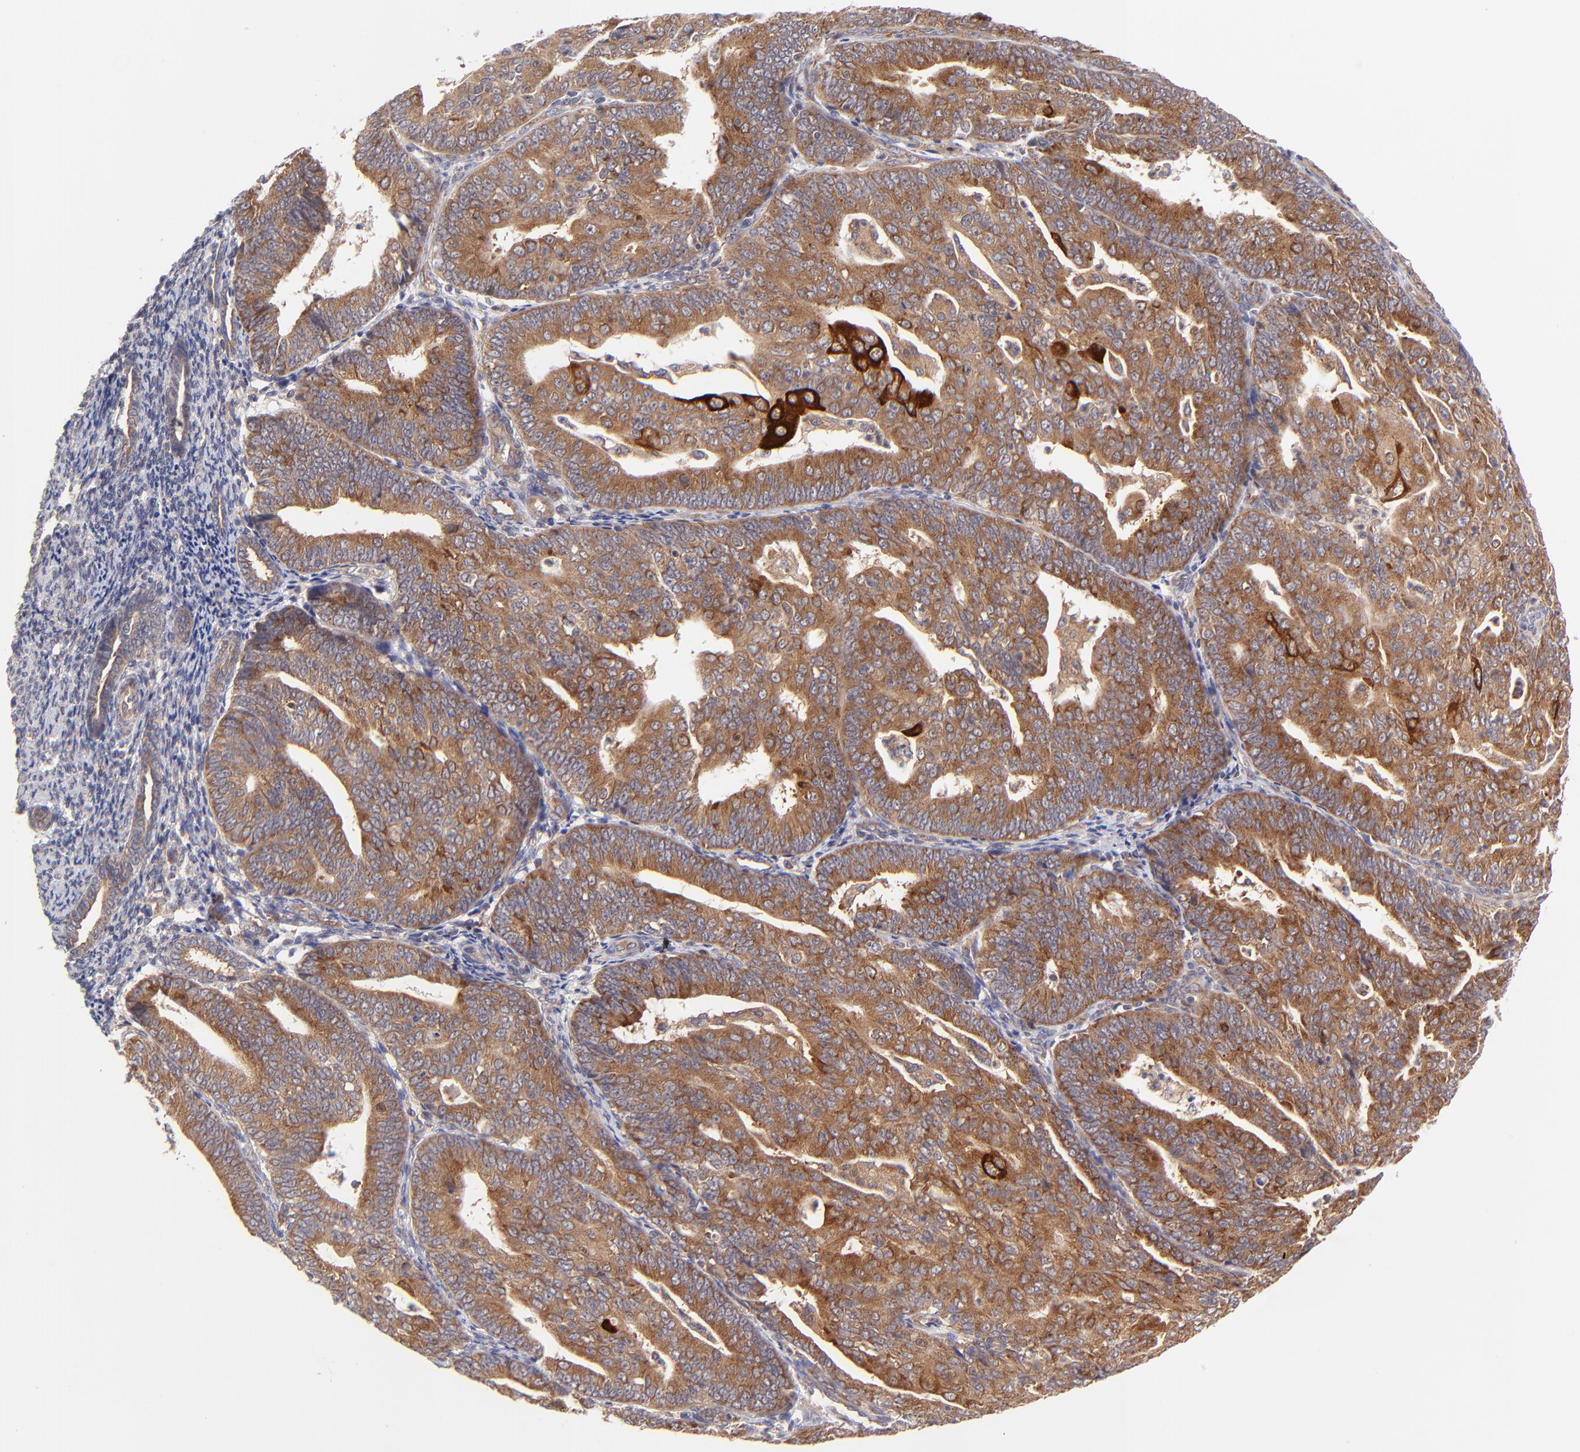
{"staining": {"intensity": "strong", "quantity": ">75%", "location": "cytoplasmic/membranous"}, "tissue": "endometrial cancer", "cell_type": "Tumor cells", "image_type": "cancer", "snomed": [{"axis": "morphology", "description": "Adenocarcinoma, NOS"}, {"axis": "topography", "description": "Endometrium"}], "caption": "DAB immunohistochemical staining of adenocarcinoma (endometrial) demonstrates strong cytoplasmic/membranous protein staining in approximately >75% of tumor cells. Immunohistochemistry stains the protein in brown and the nuclei are stained blue.", "gene": "TNRC6B", "patient": {"sex": "female", "age": 56}}